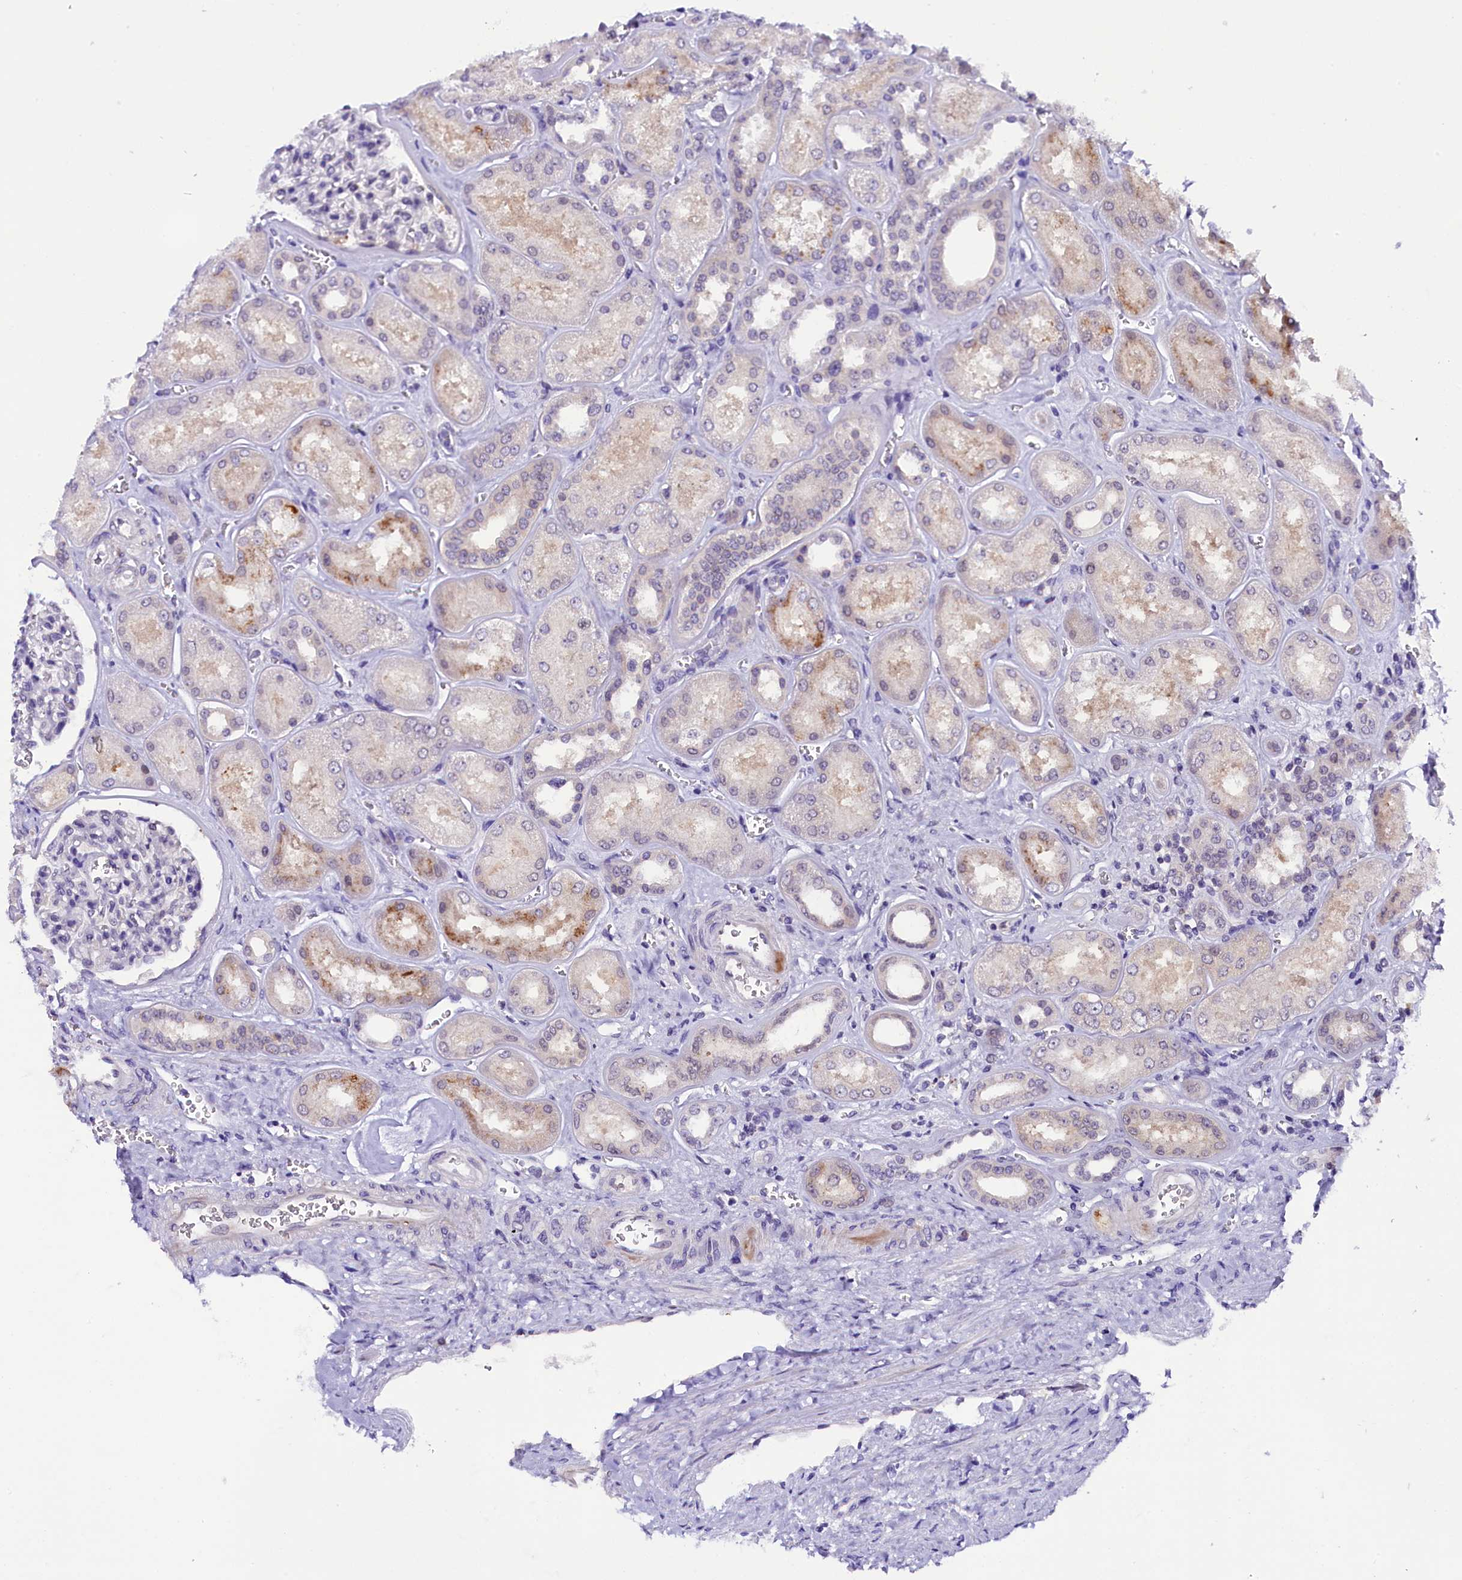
{"staining": {"intensity": "negative", "quantity": "none", "location": "none"}, "tissue": "kidney", "cell_type": "Cells in glomeruli", "image_type": "normal", "snomed": [{"axis": "morphology", "description": "Normal tissue, NOS"}, {"axis": "morphology", "description": "Adenocarcinoma, NOS"}, {"axis": "topography", "description": "Kidney"}], "caption": "Human kidney stained for a protein using immunohistochemistry shows no staining in cells in glomeruli.", "gene": "IQCN", "patient": {"sex": "female", "age": 68}}